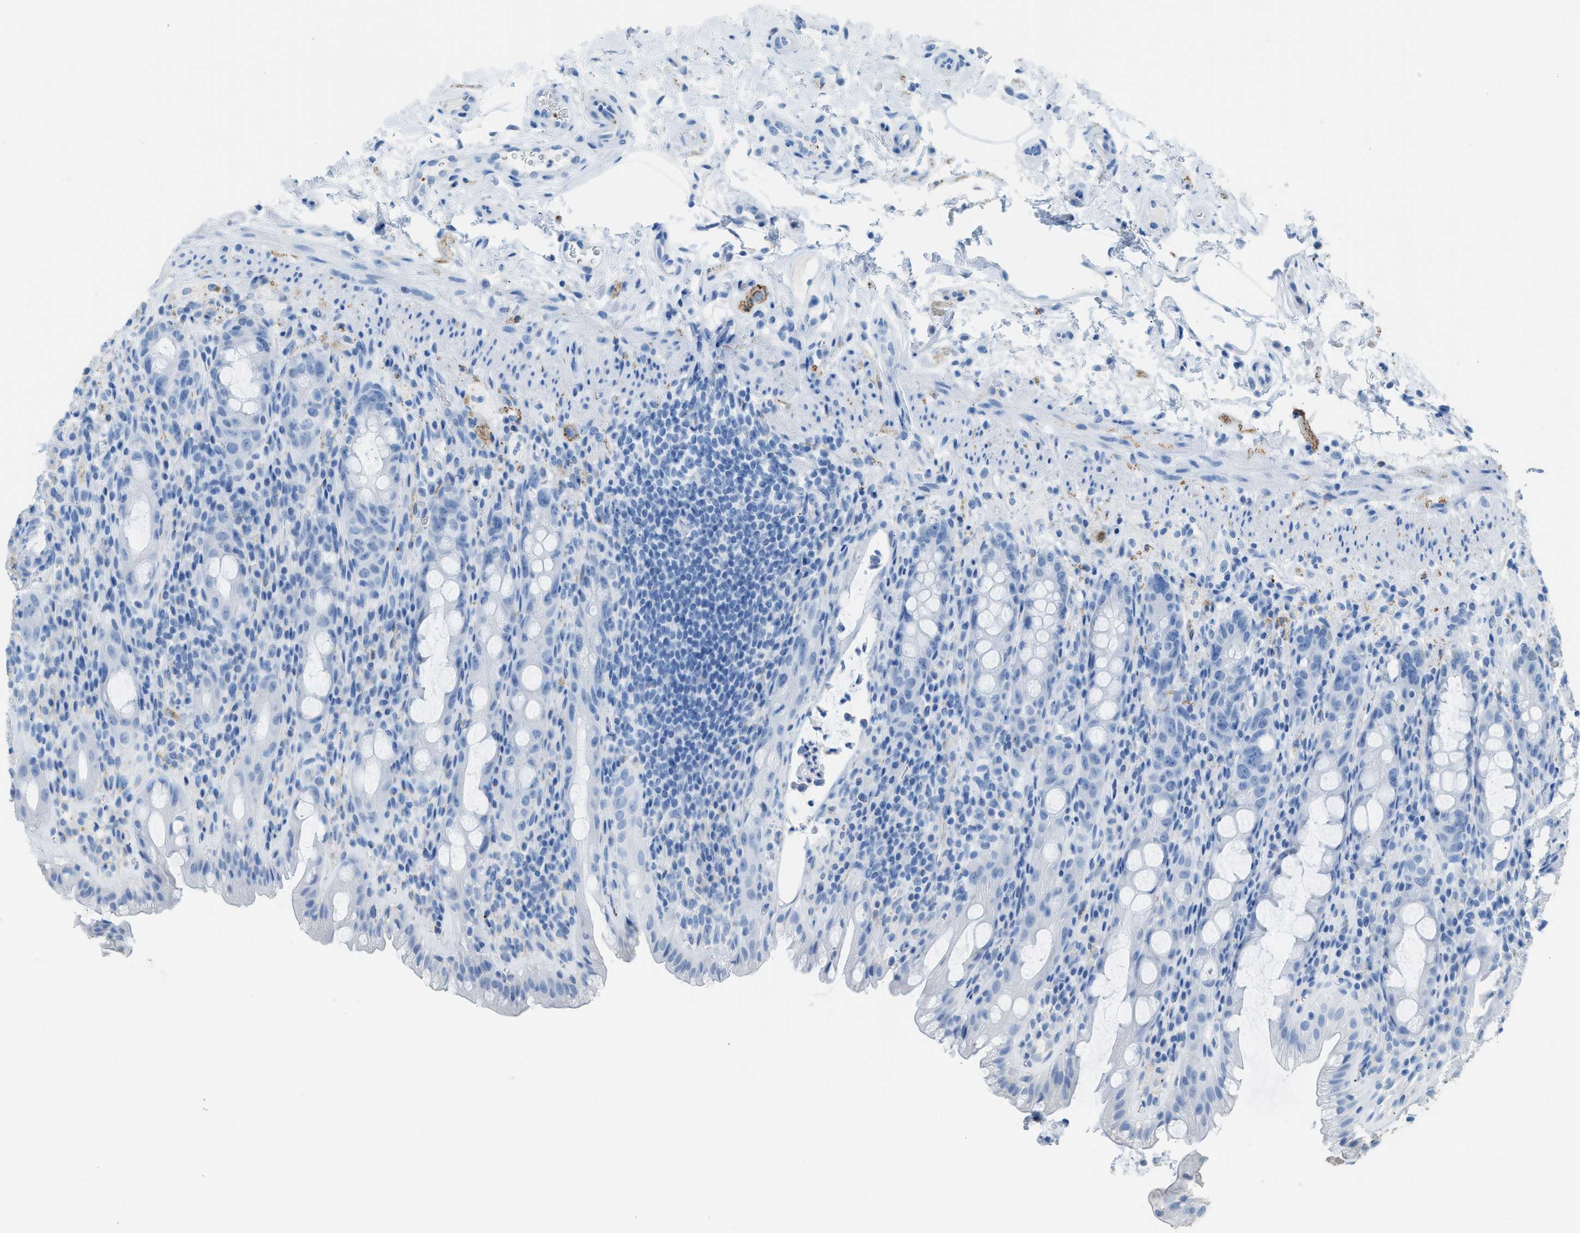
{"staining": {"intensity": "negative", "quantity": "none", "location": "none"}, "tissue": "rectum", "cell_type": "Glandular cells", "image_type": "normal", "snomed": [{"axis": "morphology", "description": "Normal tissue, NOS"}, {"axis": "topography", "description": "Rectum"}], "caption": "The immunohistochemistry (IHC) micrograph has no significant expression in glandular cells of rectum. (Stains: DAB immunohistochemistry with hematoxylin counter stain, Microscopy: brightfield microscopy at high magnification).", "gene": "FAIM2", "patient": {"sex": "male", "age": 44}}